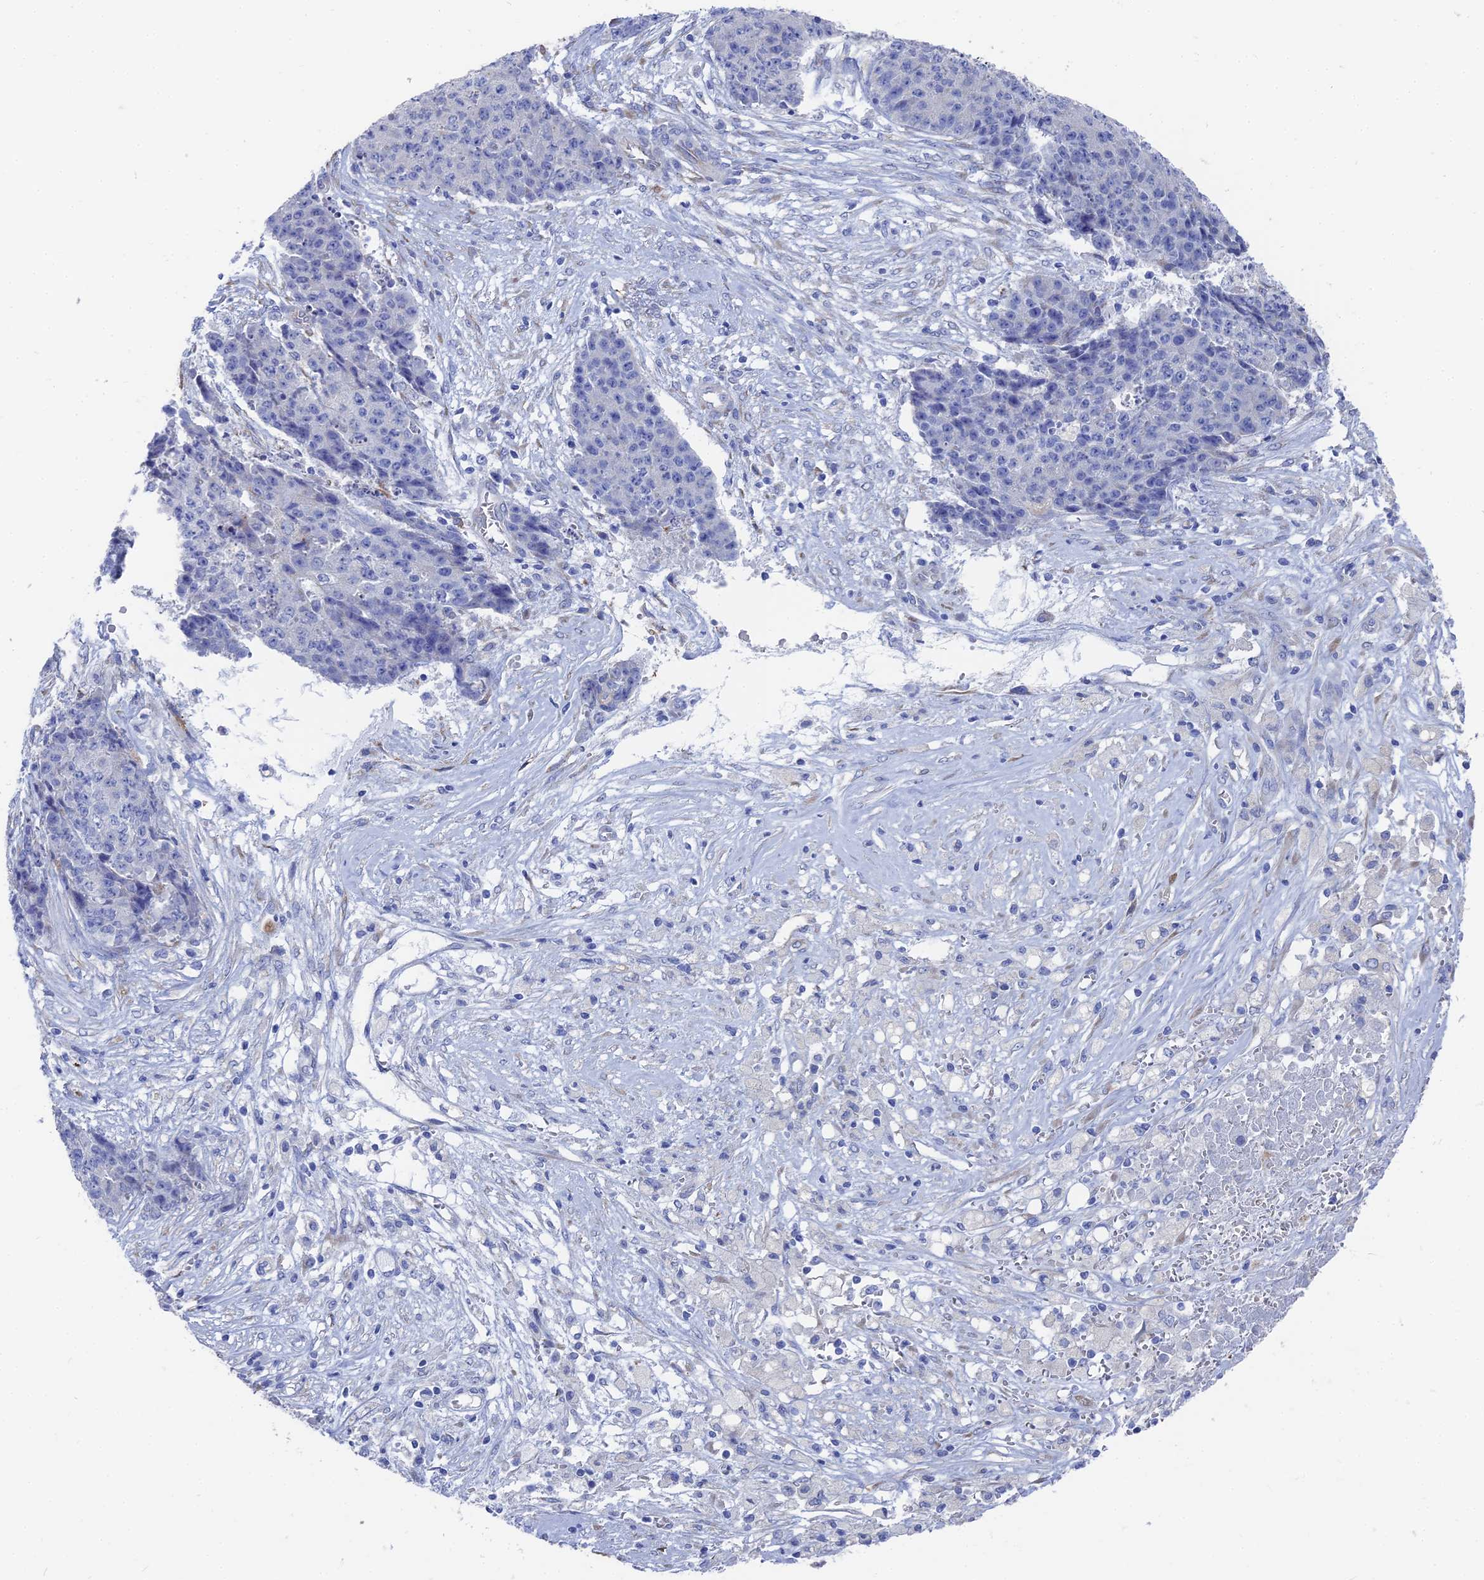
{"staining": {"intensity": "negative", "quantity": "none", "location": "none"}, "tissue": "ovarian cancer", "cell_type": "Tumor cells", "image_type": "cancer", "snomed": [{"axis": "morphology", "description": "Carcinoma, endometroid"}, {"axis": "topography", "description": "Ovary"}], "caption": "Immunohistochemistry micrograph of ovarian endometroid carcinoma stained for a protein (brown), which displays no expression in tumor cells.", "gene": "TNNT3", "patient": {"sex": "female", "age": 42}}